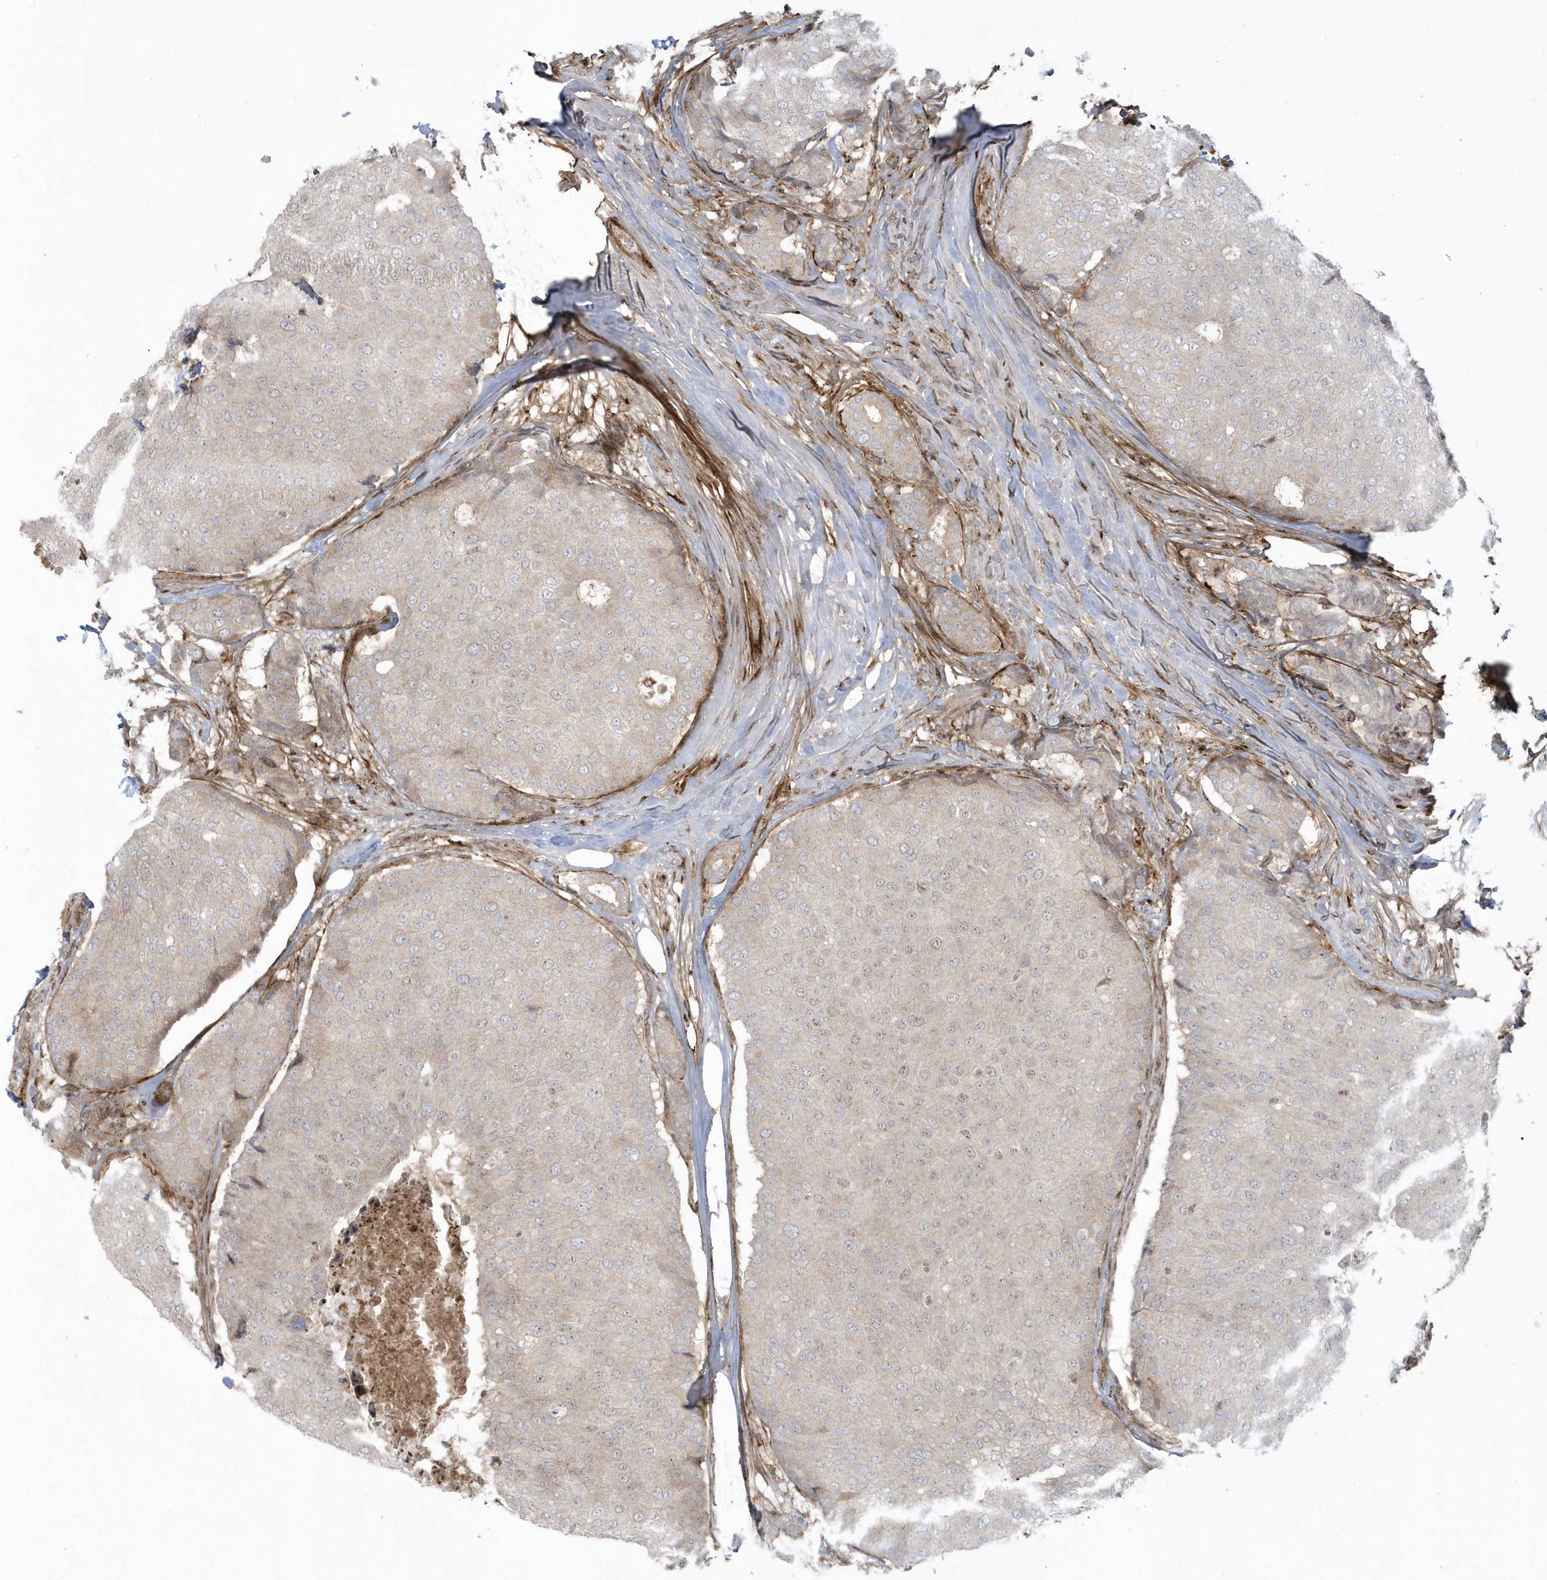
{"staining": {"intensity": "weak", "quantity": "<25%", "location": "nuclear"}, "tissue": "breast cancer", "cell_type": "Tumor cells", "image_type": "cancer", "snomed": [{"axis": "morphology", "description": "Duct carcinoma"}, {"axis": "topography", "description": "Breast"}], "caption": "Immunohistochemistry photomicrograph of neoplastic tissue: human breast cancer stained with DAB shows no significant protein expression in tumor cells. The staining was performed using DAB to visualize the protein expression in brown, while the nuclei were stained in blue with hematoxylin (Magnification: 20x).", "gene": "MASP2", "patient": {"sex": "female", "age": 75}}